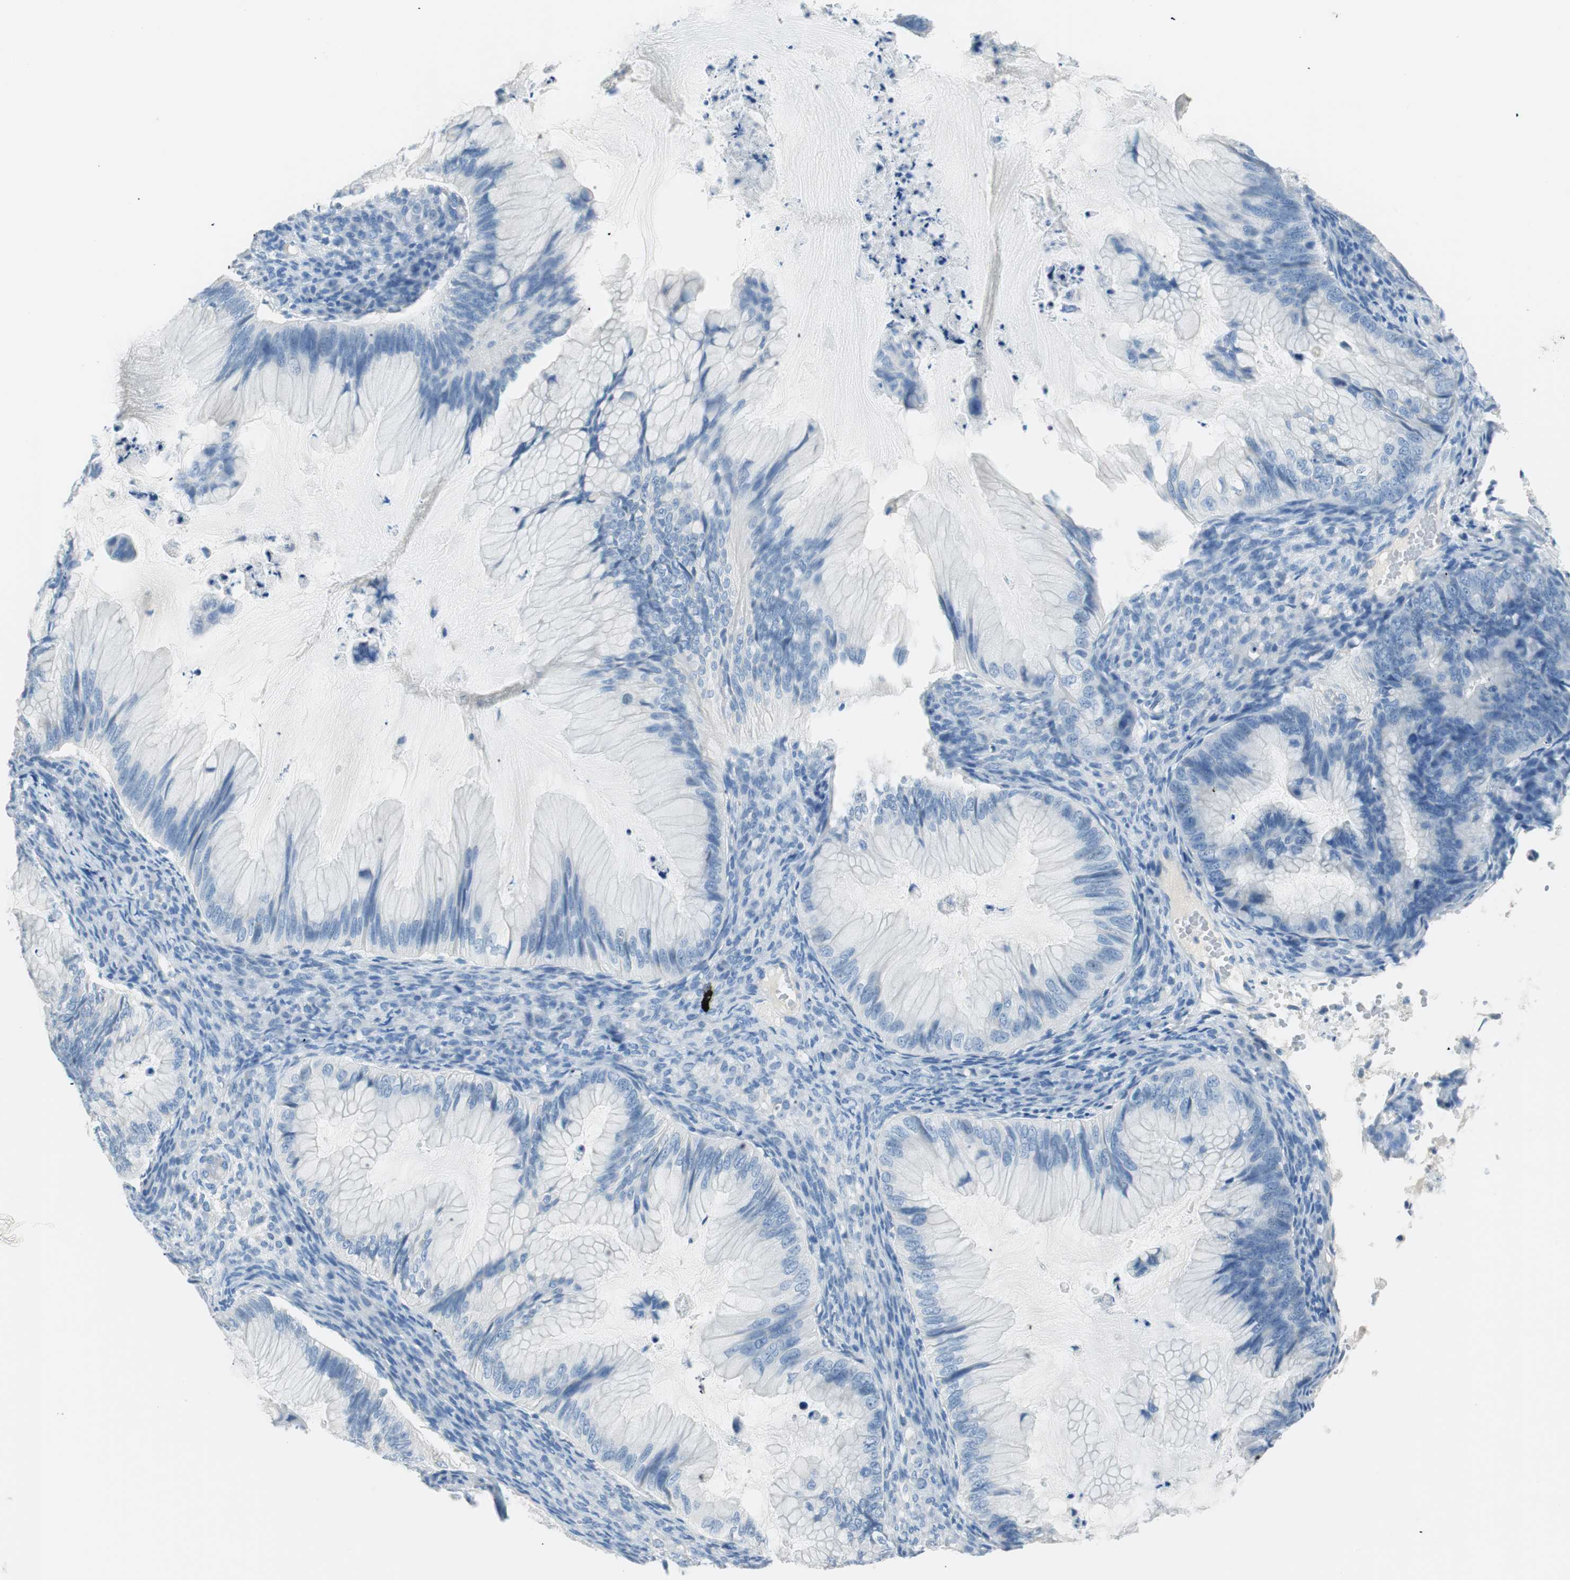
{"staining": {"intensity": "negative", "quantity": "none", "location": "none"}, "tissue": "ovarian cancer", "cell_type": "Tumor cells", "image_type": "cancer", "snomed": [{"axis": "morphology", "description": "Cystadenocarcinoma, mucinous, NOS"}, {"axis": "topography", "description": "Ovary"}], "caption": "Protein analysis of mucinous cystadenocarcinoma (ovarian) displays no significant staining in tumor cells.", "gene": "TNFRSF13C", "patient": {"sex": "female", "age": 36}}